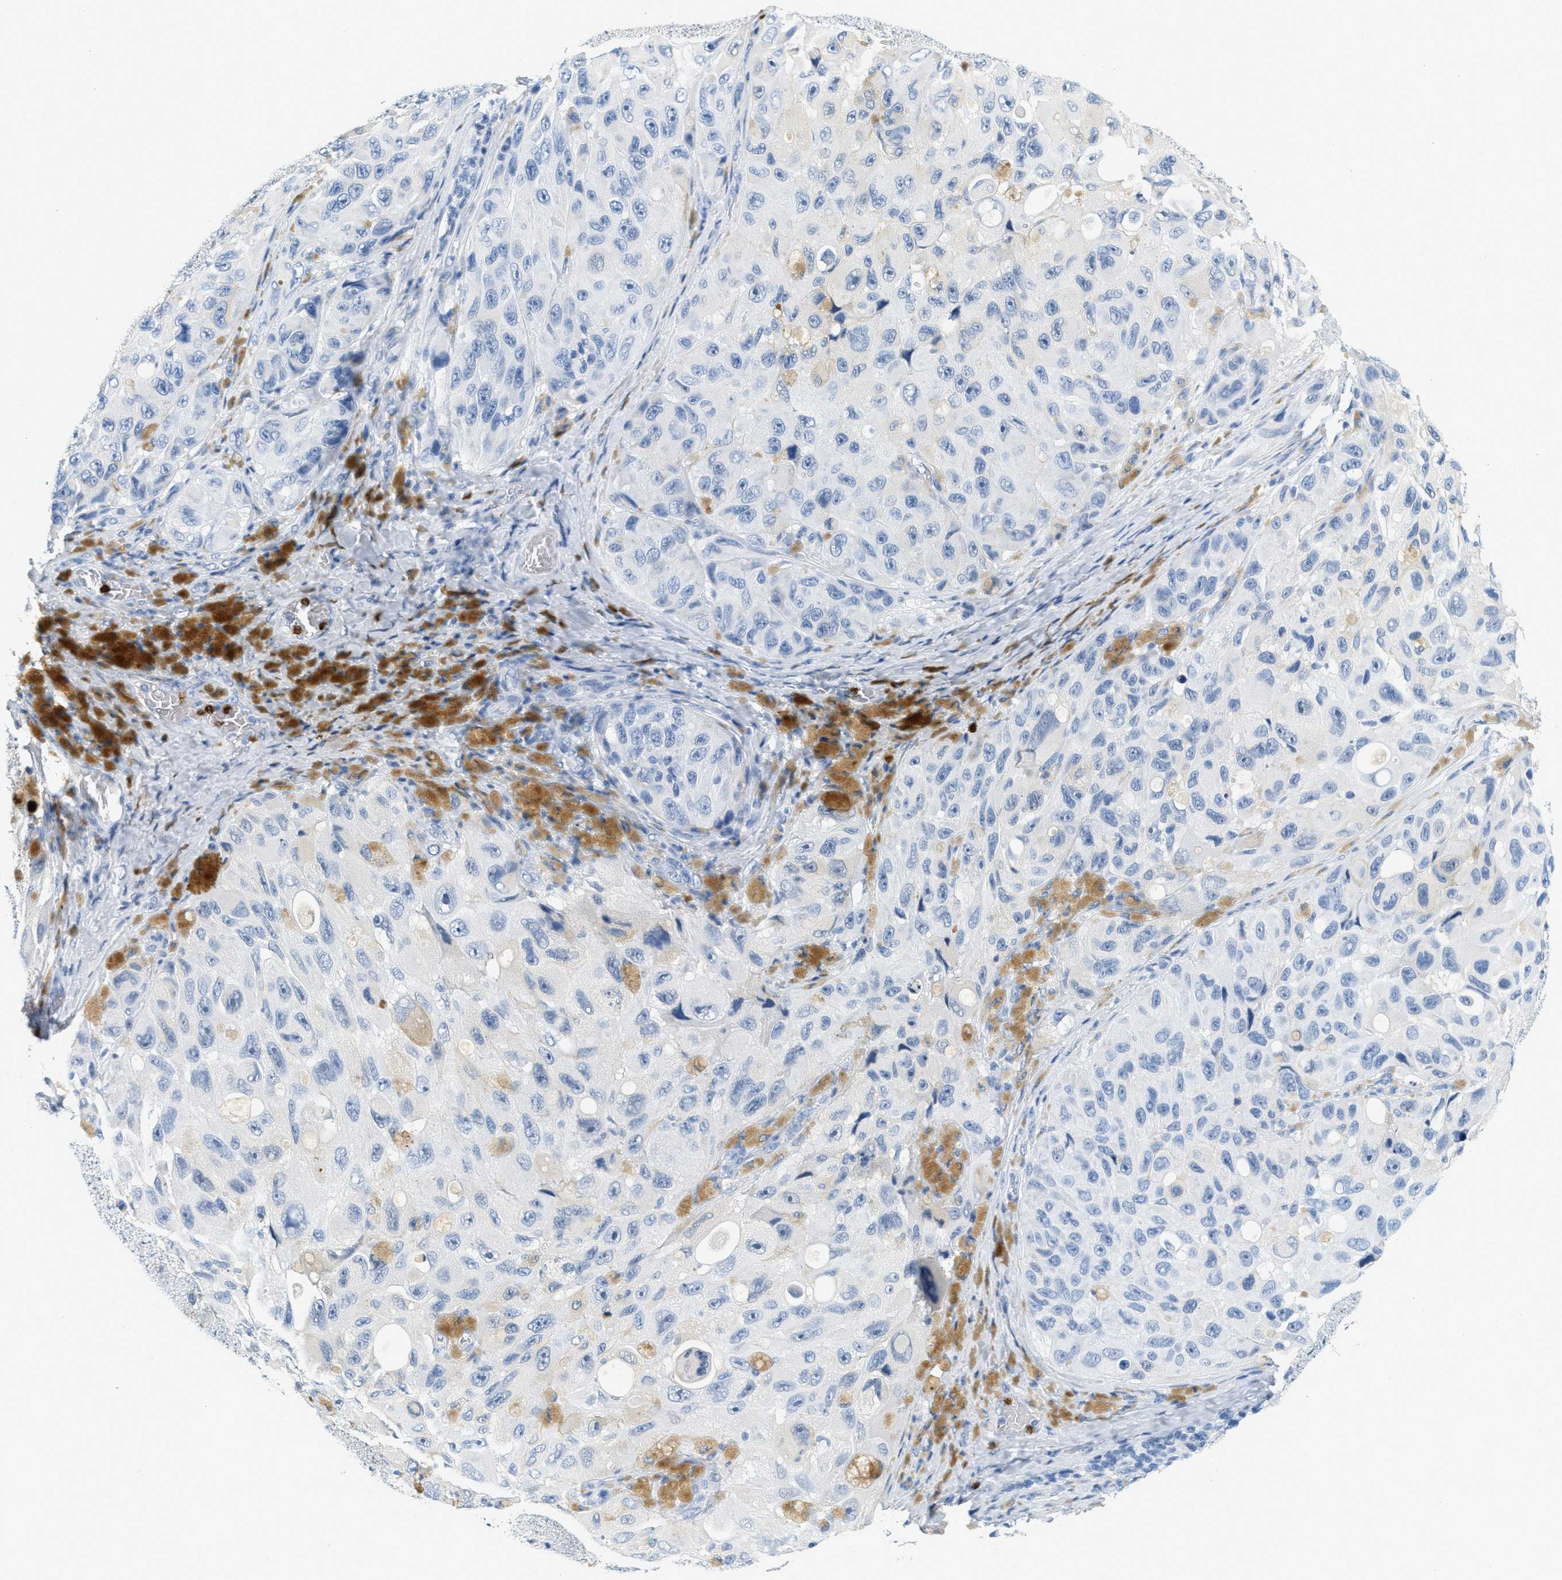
{"staining": {"intensity": "negative", "quantity": "none", "location": "none"}, "tissue": "melanoma", "cell_type": "Tumor cells", "image_type": "cancer", "snomed": [{"axis": "morphology", "description": "Malignant melanoma, NOS"}, {"axis": "topography", "description": "Skin"}], "caption": "IHC photomicrograph of melanoma stained for a protein (brown), which displays no expression in tumor cells.", "gene": "LCN2", "patient": {"sex": "female", "age": 73}}